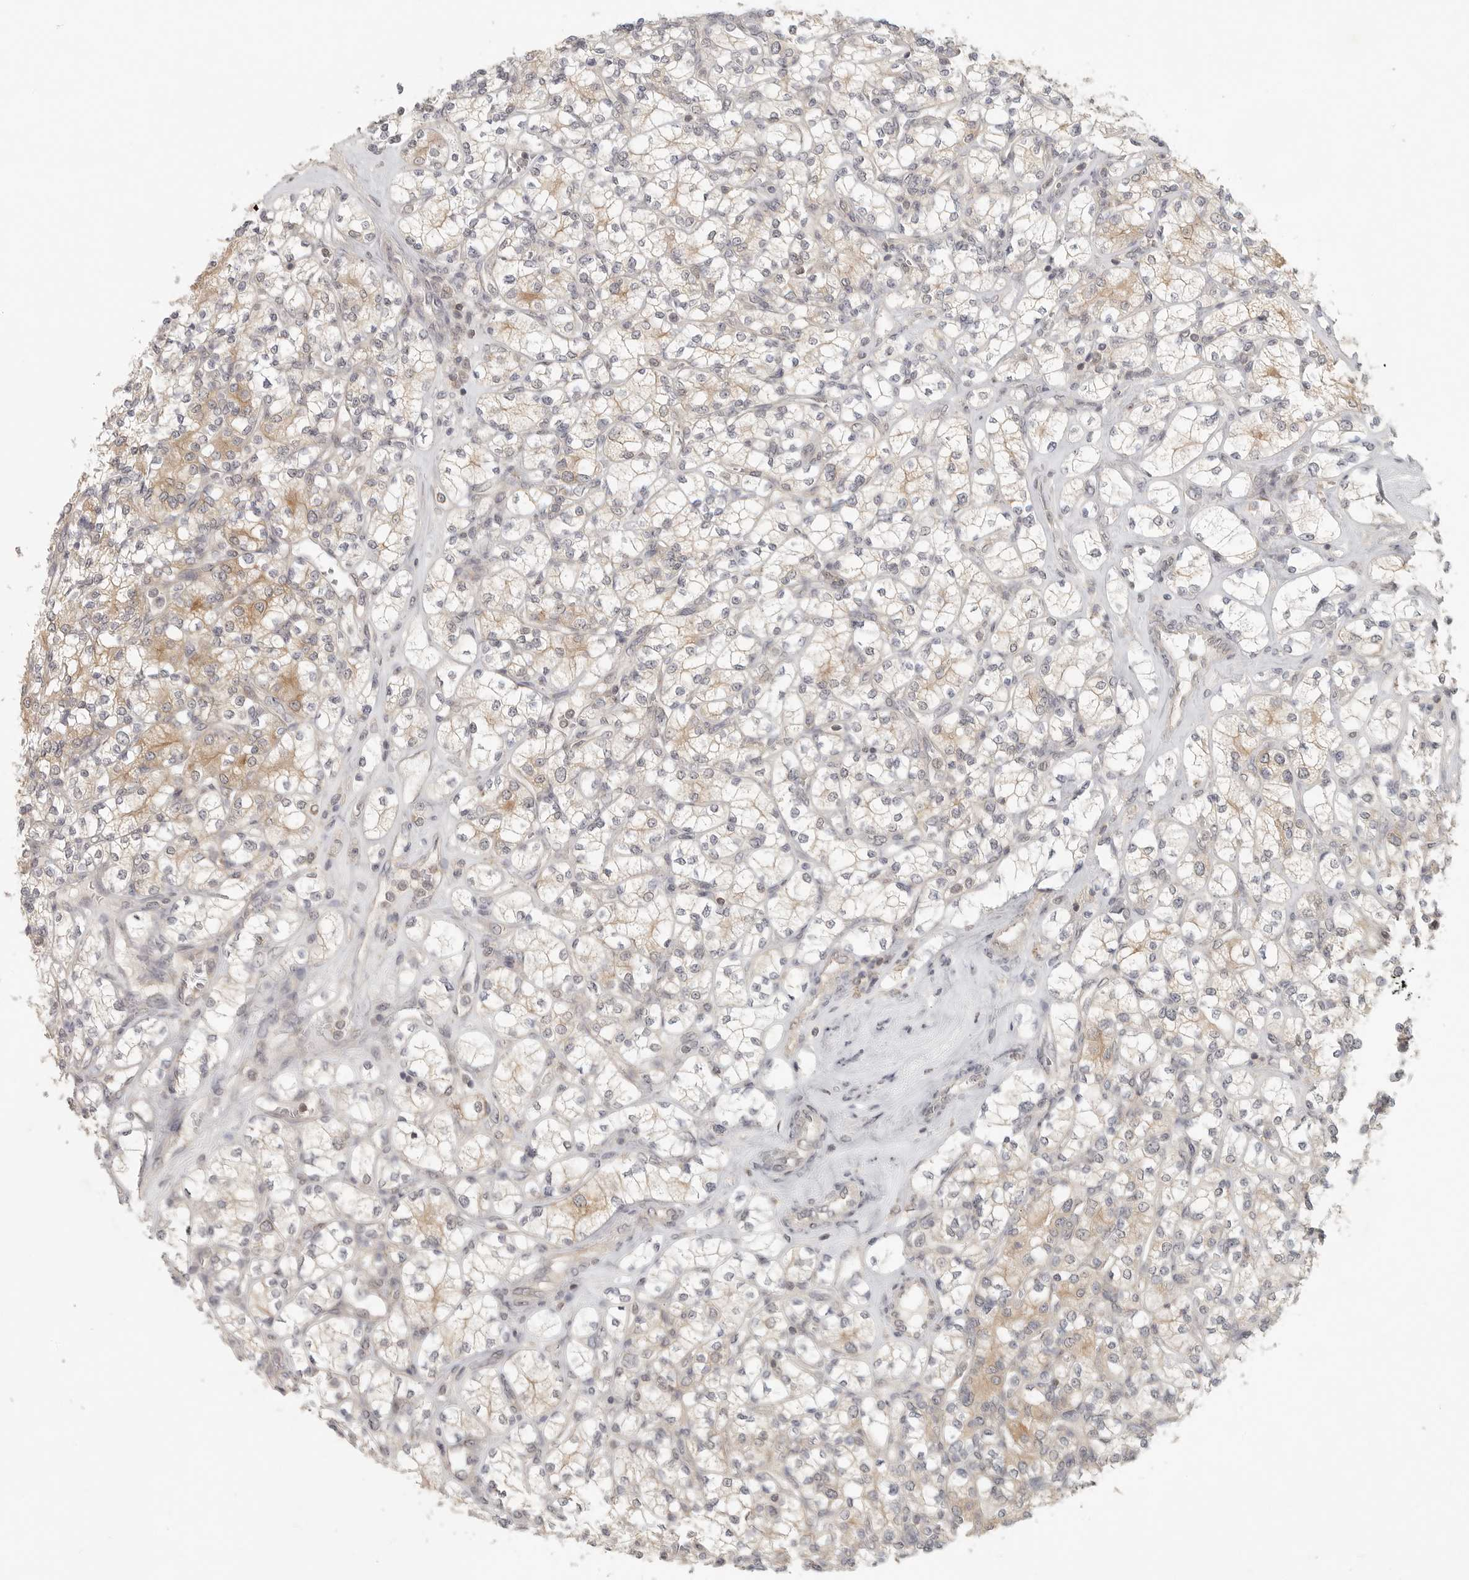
{"staining": {"intensity": "weak", "quantity": "25%-75%", "location": "cytoplasmic/membranous"}, "tissue": "renal cancer", "cell_type": "Tumor cells", "image_type": "cancer", "snomed": [{"axis": "morphology", "description": "Adenocarcinoma, NOS"}, {"axis": "topography", "description": "Kidney"}], "caption": "Human renal cancer stained for a protein (brown) reveals weak cytoplasmic/membranous positive positivity in about 25%-75% of tumor cells.", "gene": "HDAC6", "patient": {"sex": "male", "age": 77}}